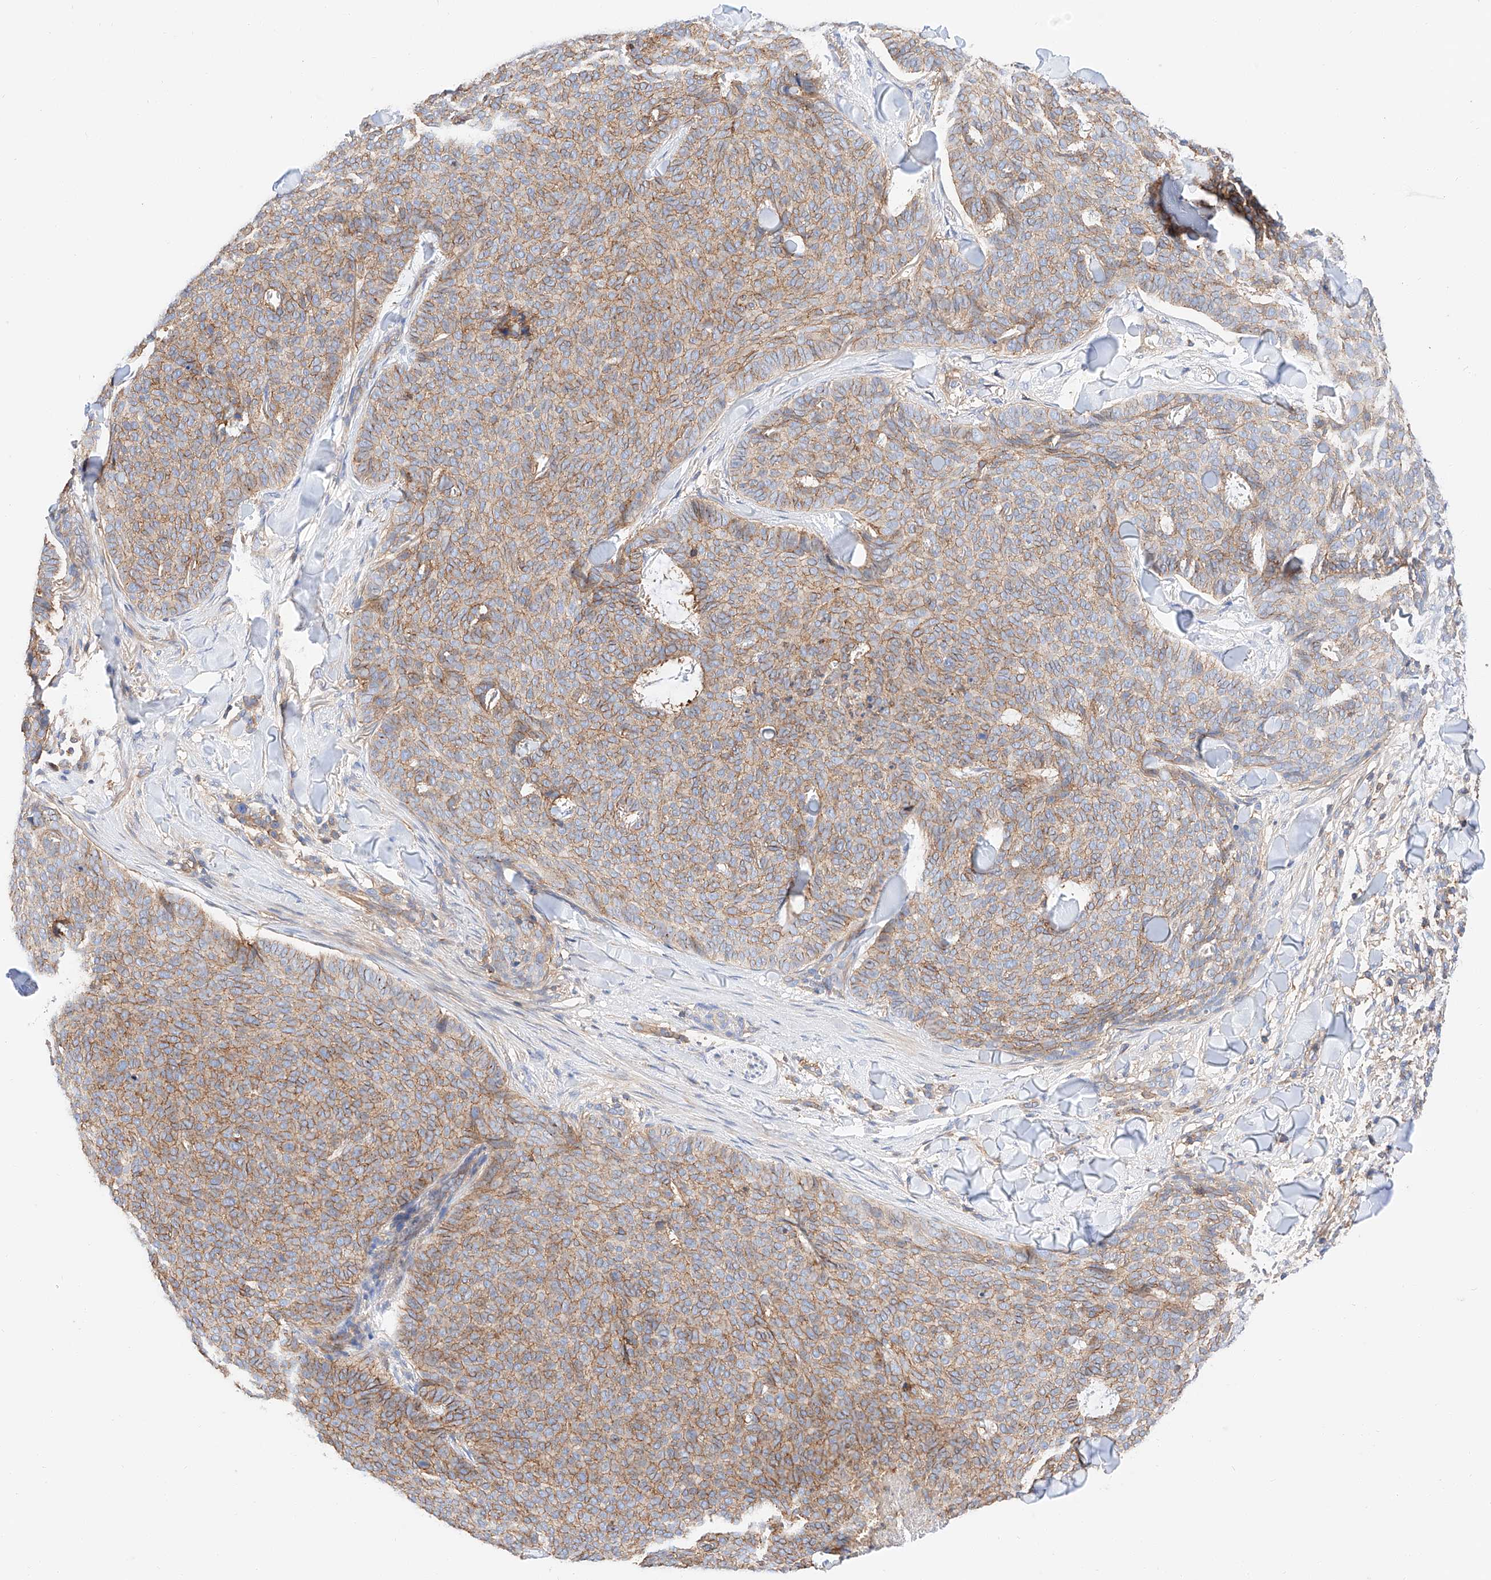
{"staining": {"intensity": "moderate", "quantity": ">75%", "location": "cytoplasmic/membranous"}, "tissue": "skin cancer", "cell_type": "Tumor cells", "image_type": "cancer", "snomed": [{"axis": "morphology", "description": "Normal tissue, NOS"}, {"axis": "morphology", "description": "Basal cell carcinoma"}, {"axis": "topography", "description": "Skin"}], "caption": "Skin basal cell carcinoma was stained to show a protein in brown. There is medium levels of moderate cytoplasmic/membranous staining in about >75% of tumor cells. (Stains: DAB in brown, nuclei in blue, Microscopy: brightfield microscopy at high magnification).", "gene": "HAUS4", "patient": {"sex": "male", "age": 50}}